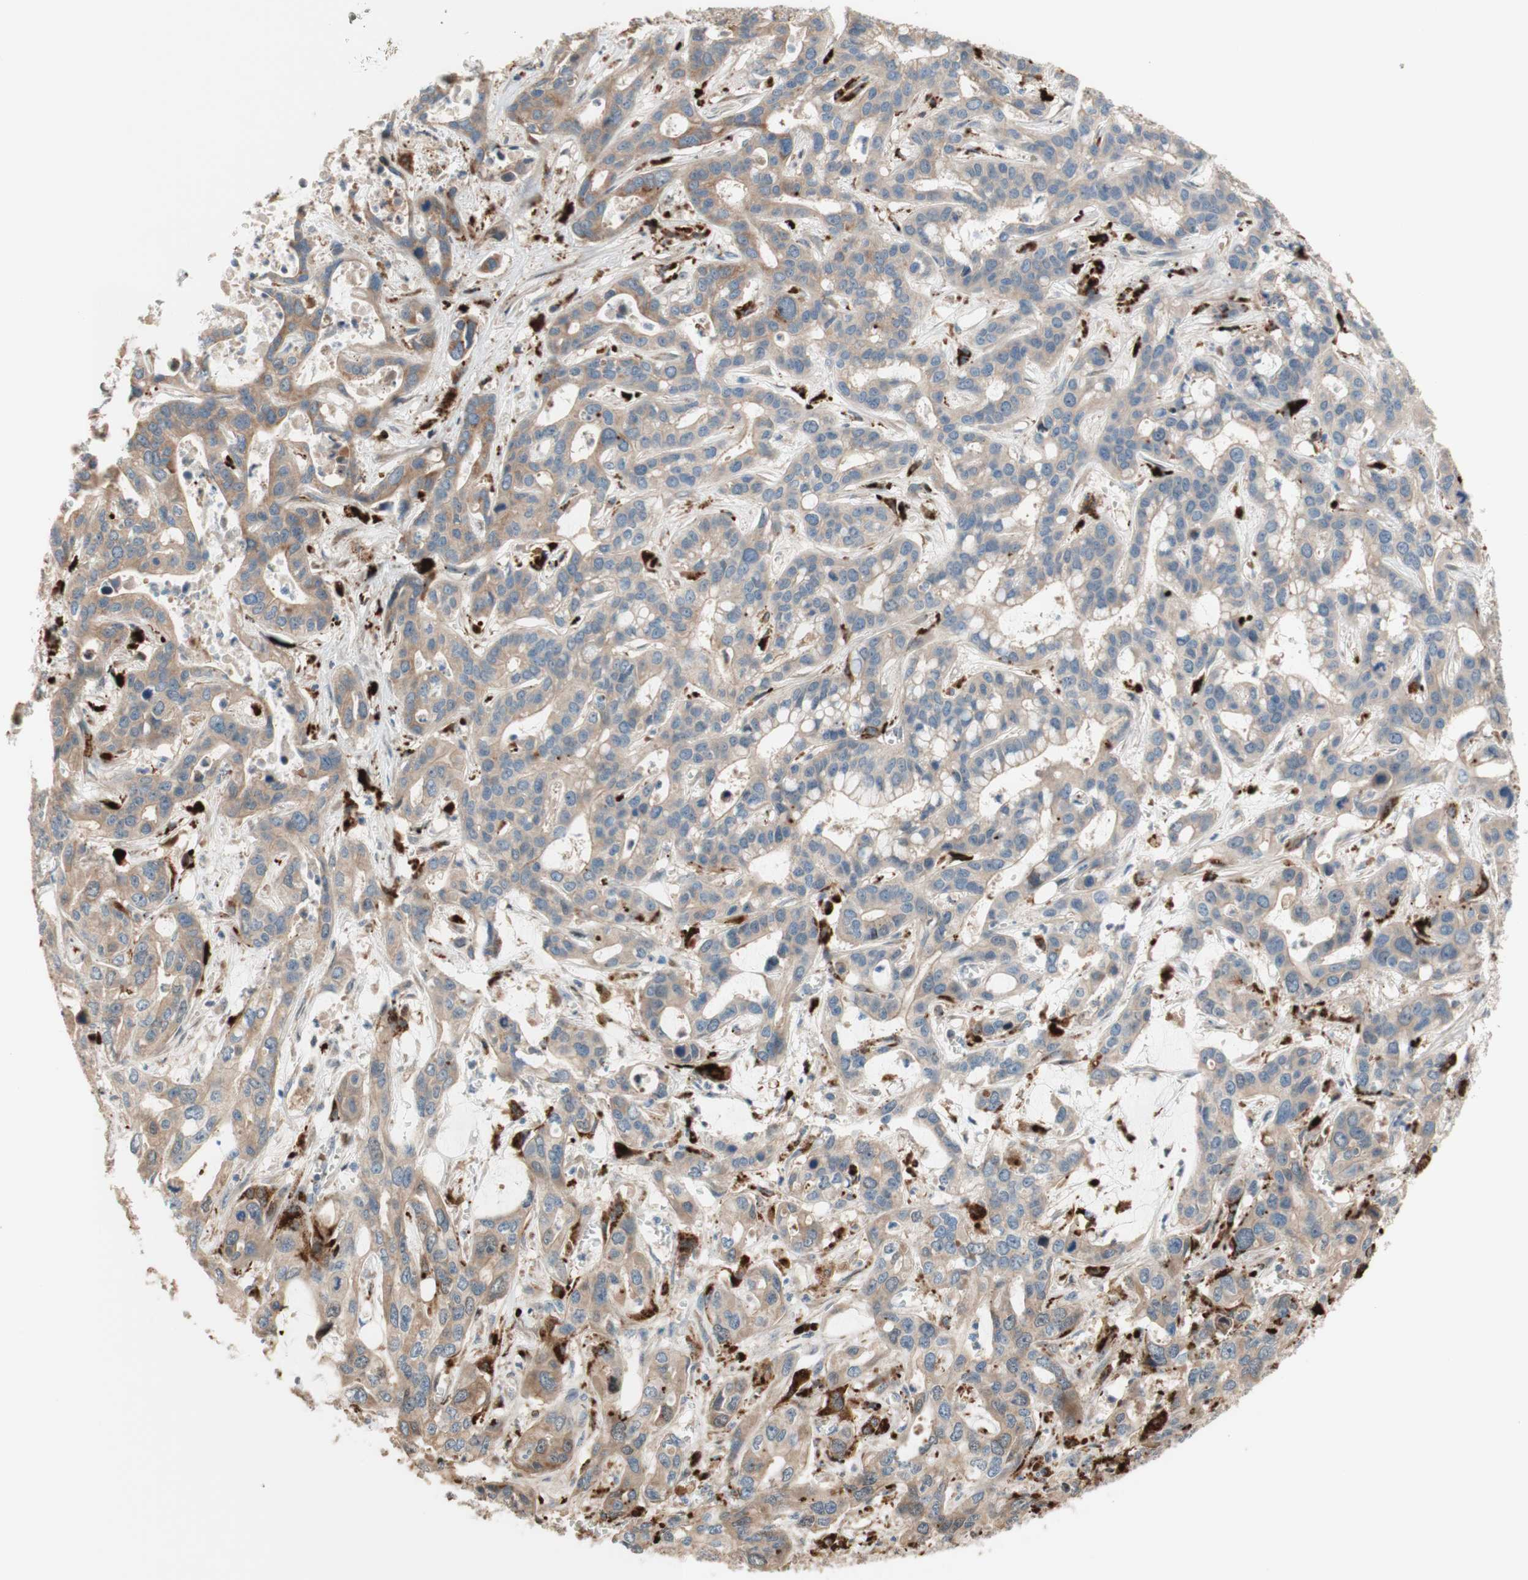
{"staining": {"intensity": "weak", "quantity": ">75%", "location": "cytoplasmic/membranous"}, "tissue": "liver cancer", "cell_type": "Tumor cells", "image_type": "cancer", "snomed": [{"axis": "morphology", "description": "Cholangiocarcinoma"}, {"axis": "topography", "description": "Liver"}], "caption": "IHC staining of cholangiocarcinoma (liver), which demonstrates low levels of weak cytoplasmic/membranous positivity in approximately >75% of tumor cells indicating weak cytoplasmic/membranous protein positivity. The staining was performed using DAB (brown) for protein detection and nuclei were counterstained in hematoxylin (blue).", "gene": "PTPN21", "patient": {"sex": "female", "age": 65}}